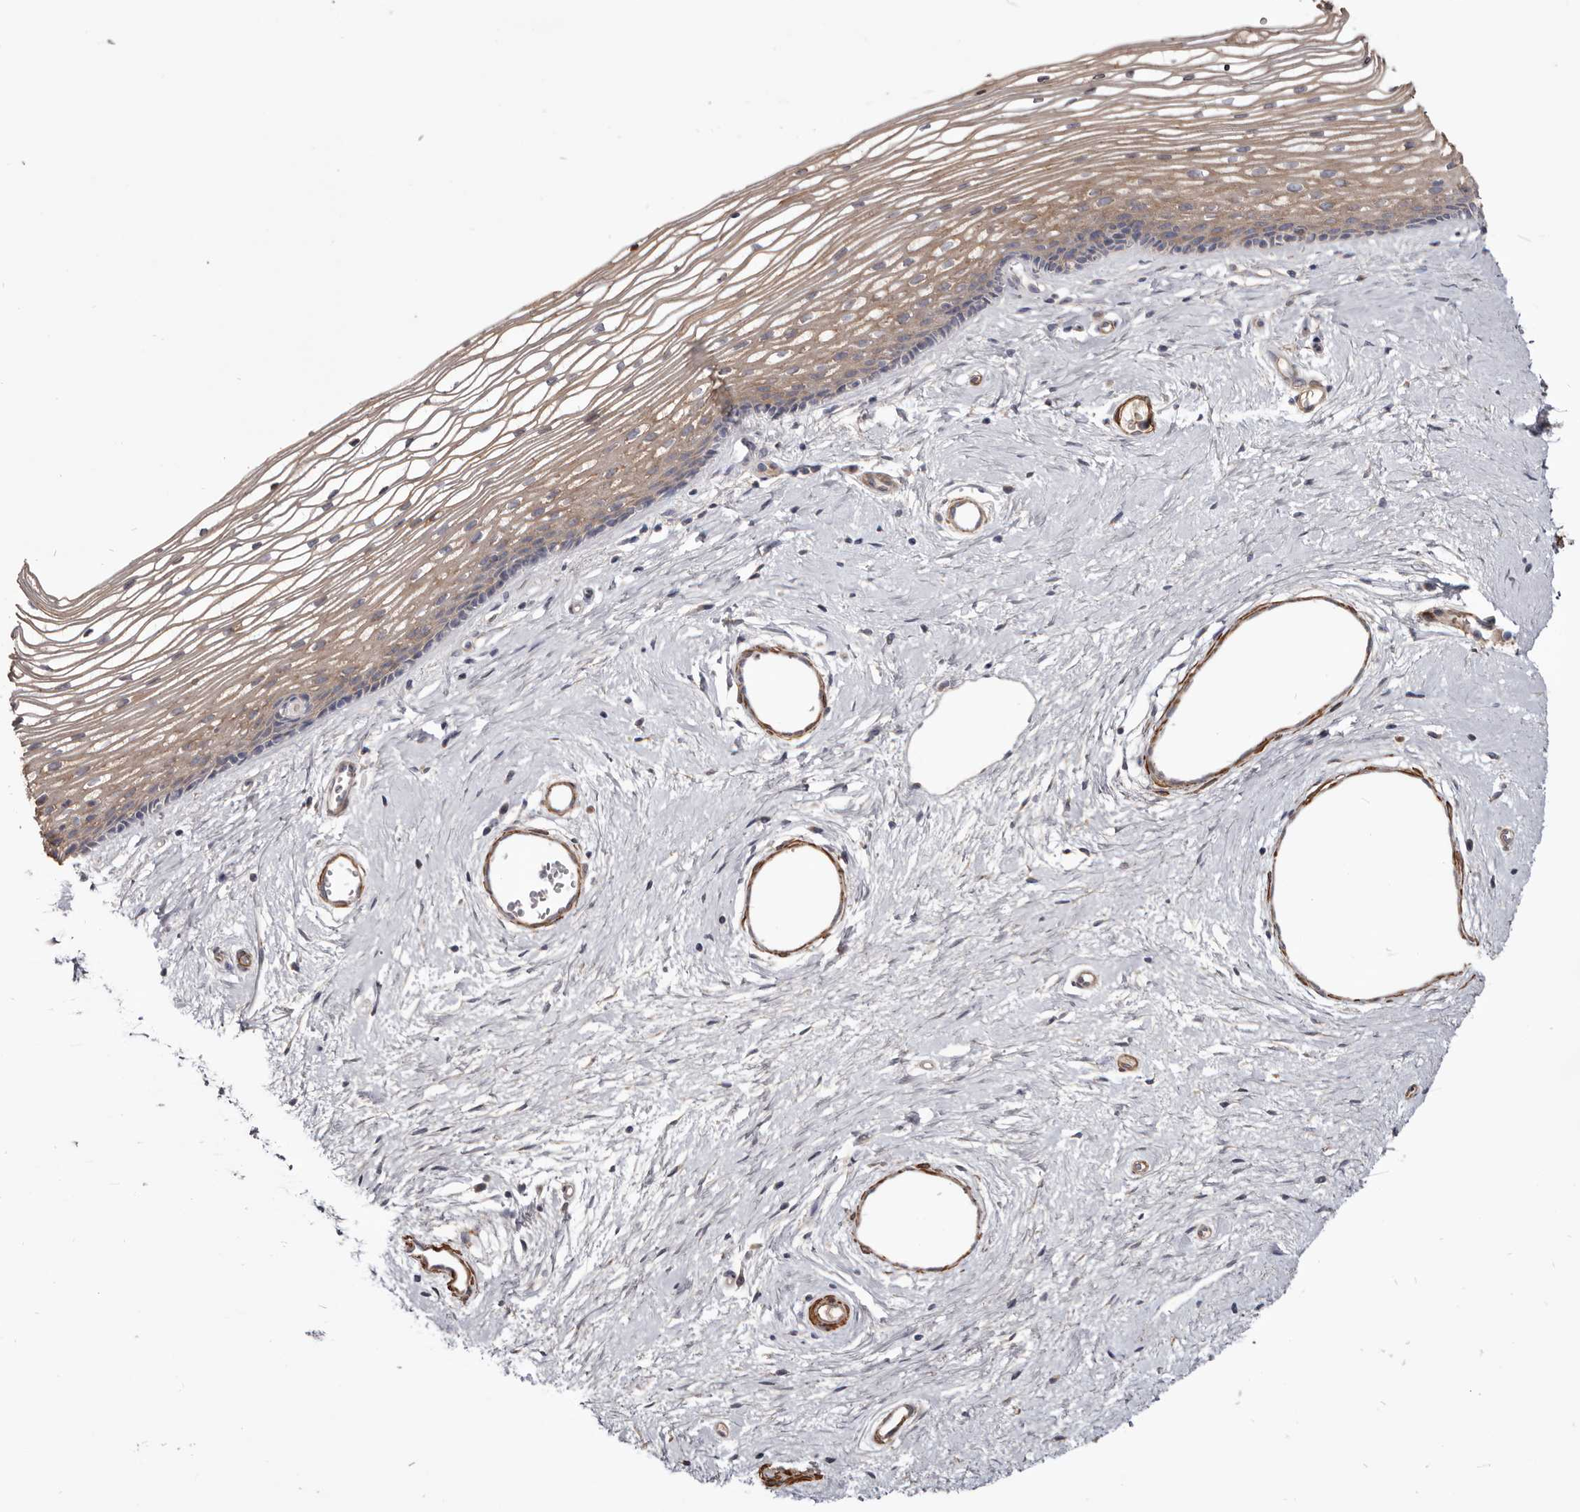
{"staining": {"intensity": "moderate", "quantity": ">75%", "location": "cytoplasmic/membranous"}, "tissue": "vagina", "cell_type": "Squamous epithelial cells", "image_type": "normal", "snomed": [{"axis": "morphology", "description": "Normal tissue, NOS"}, {"axis": "topography", "description": "Vagina"}], "caption": "Immunohistochemistry of normal vagina displays medium levels of moderate cytoplasmic/membranous positivity in about >75% of squamous epithelial cells.", "gene": "CGN", "patient": {"sex": "female", "age": 46}}